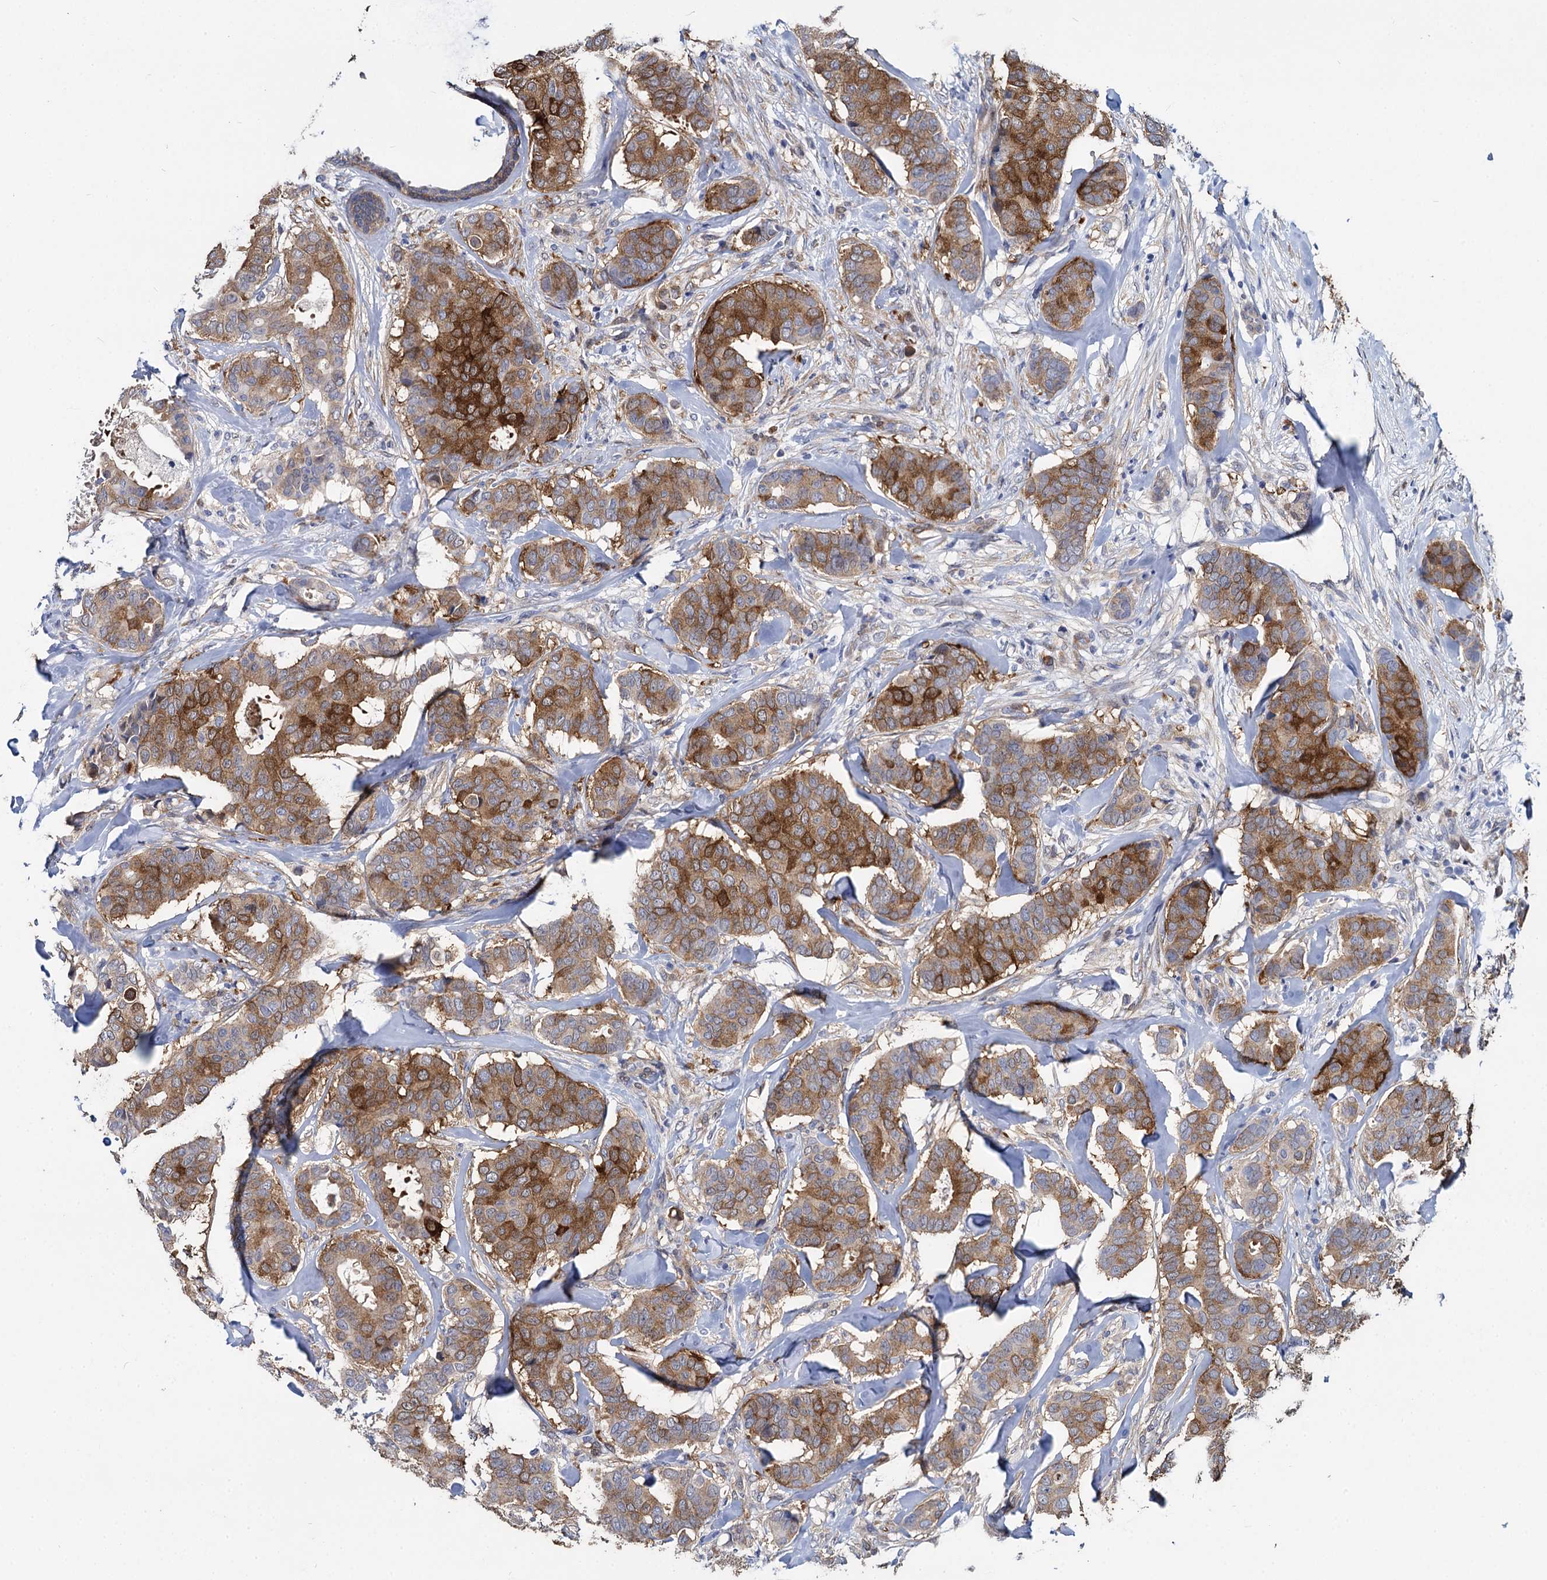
{"staining": {"intensity": "moderate", "quantity": ">75%", "location": "cytoplasmic/membranous"}, "tissue": "breast cancer", "cell_type": "Tumor cells", "image_type": "cancer", "snomed": [{"axis": "morphology", "description": "Duct carcinoma"}, {"axis": "topography", "description": "Breast"}], "caption": "Protein expression analysis of breast cancer (intraductal carcinoma) shows moderate cytoplasmic/membranous positivity in approximately >75% of tumor cells.", "gene": "GSTM3", "patient": {"sex": "female", "age": 75}}